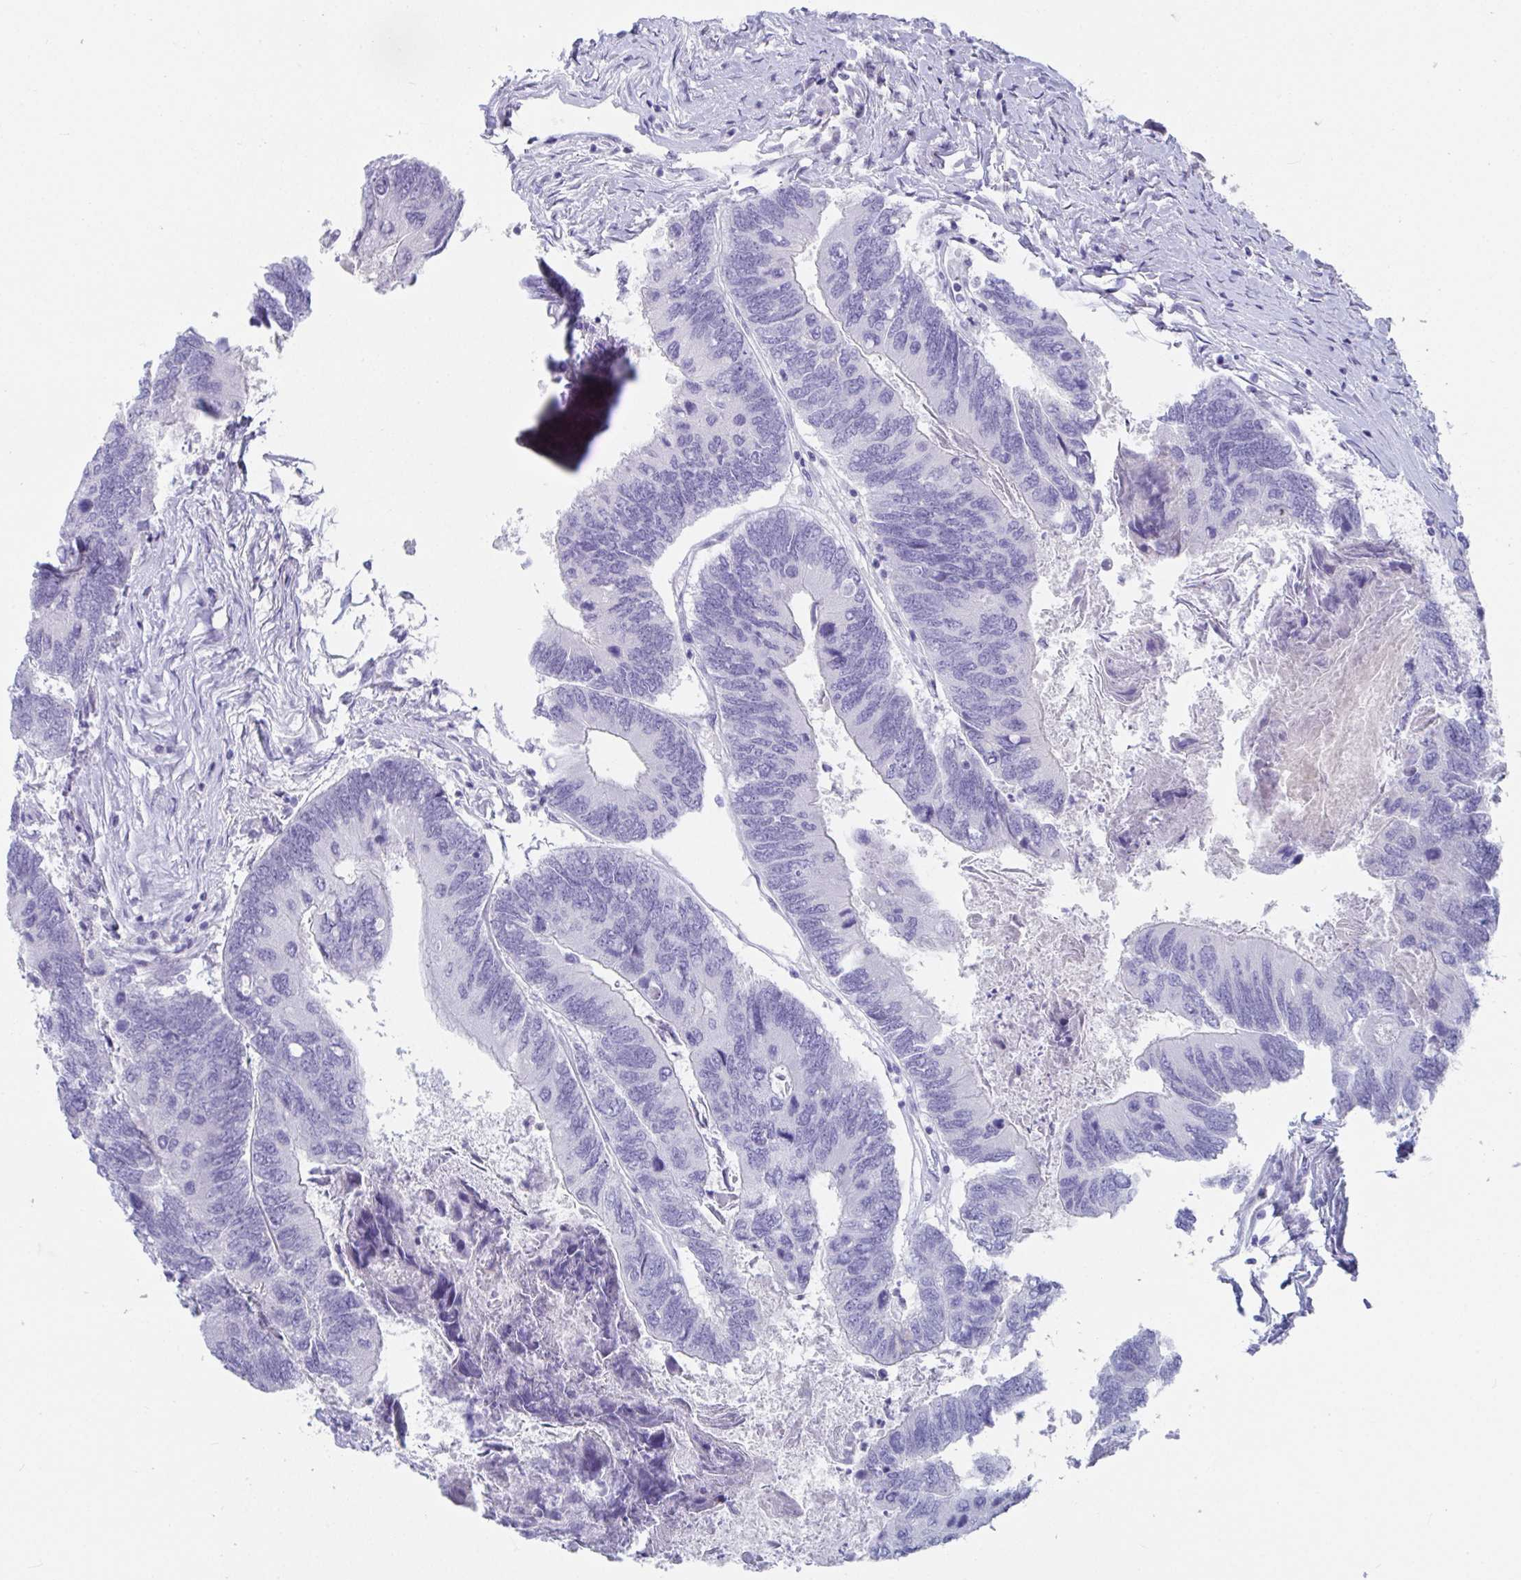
{"staining": {"intensity": "negative", "quantity": "none", "location": "none"}, "tissue": "colorectal cancer", "cell_type": "Tumor cells", "image_type": "cancer", "snomed": [{"axis": "morphology", "description": "Adenocarcinoma, NOS"}, {"axis": "topography", "description": "Colon"}], "caption": "Histopathology image shows no protein positivity in tumor cells of colorectal adenocarcinoma tissue.", "gene": "PLA2G1B", "patient": {"sex": "female", "age": 67}}